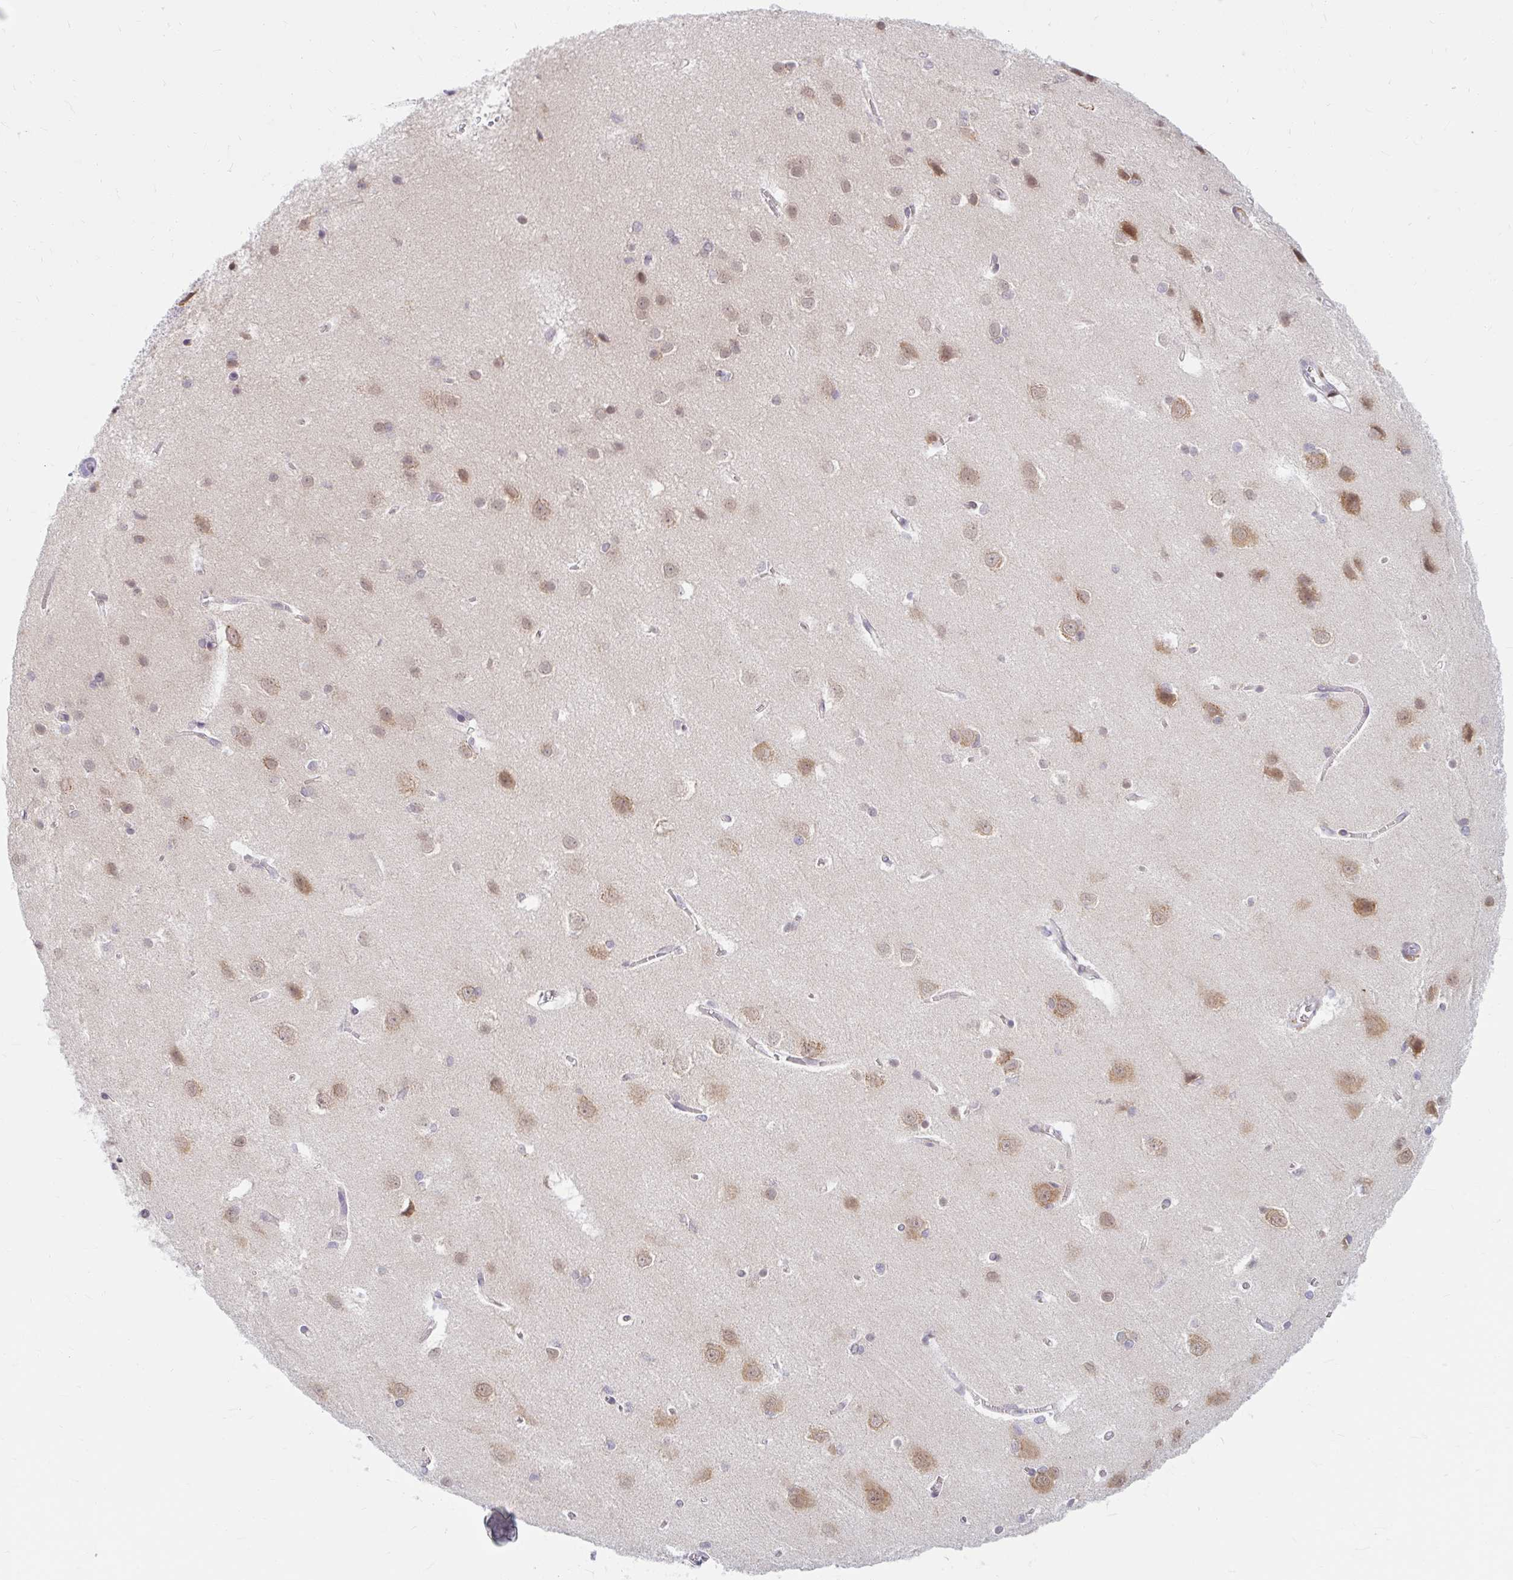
{"staining": {"intensity": "negative", "quantity": "none", "location": "none"}, "tissue": "cerebral cortex", "cell_type": "Endothelial cells", "image_type": "normal", "snomed": [{"axis": "morphology", "description": "Normal tissue, NOS"}, {"axis": "topography", "description": "Cerebral cortex"}], "caption": "Endothelial cells are negative for brown protein staining in unremarkable cerebral cortex. (Immunohistochemistry, brightfield microscopy, high magnification).", "gene": "SRSF10", "patient": {"sex": "male", "age": 37}}